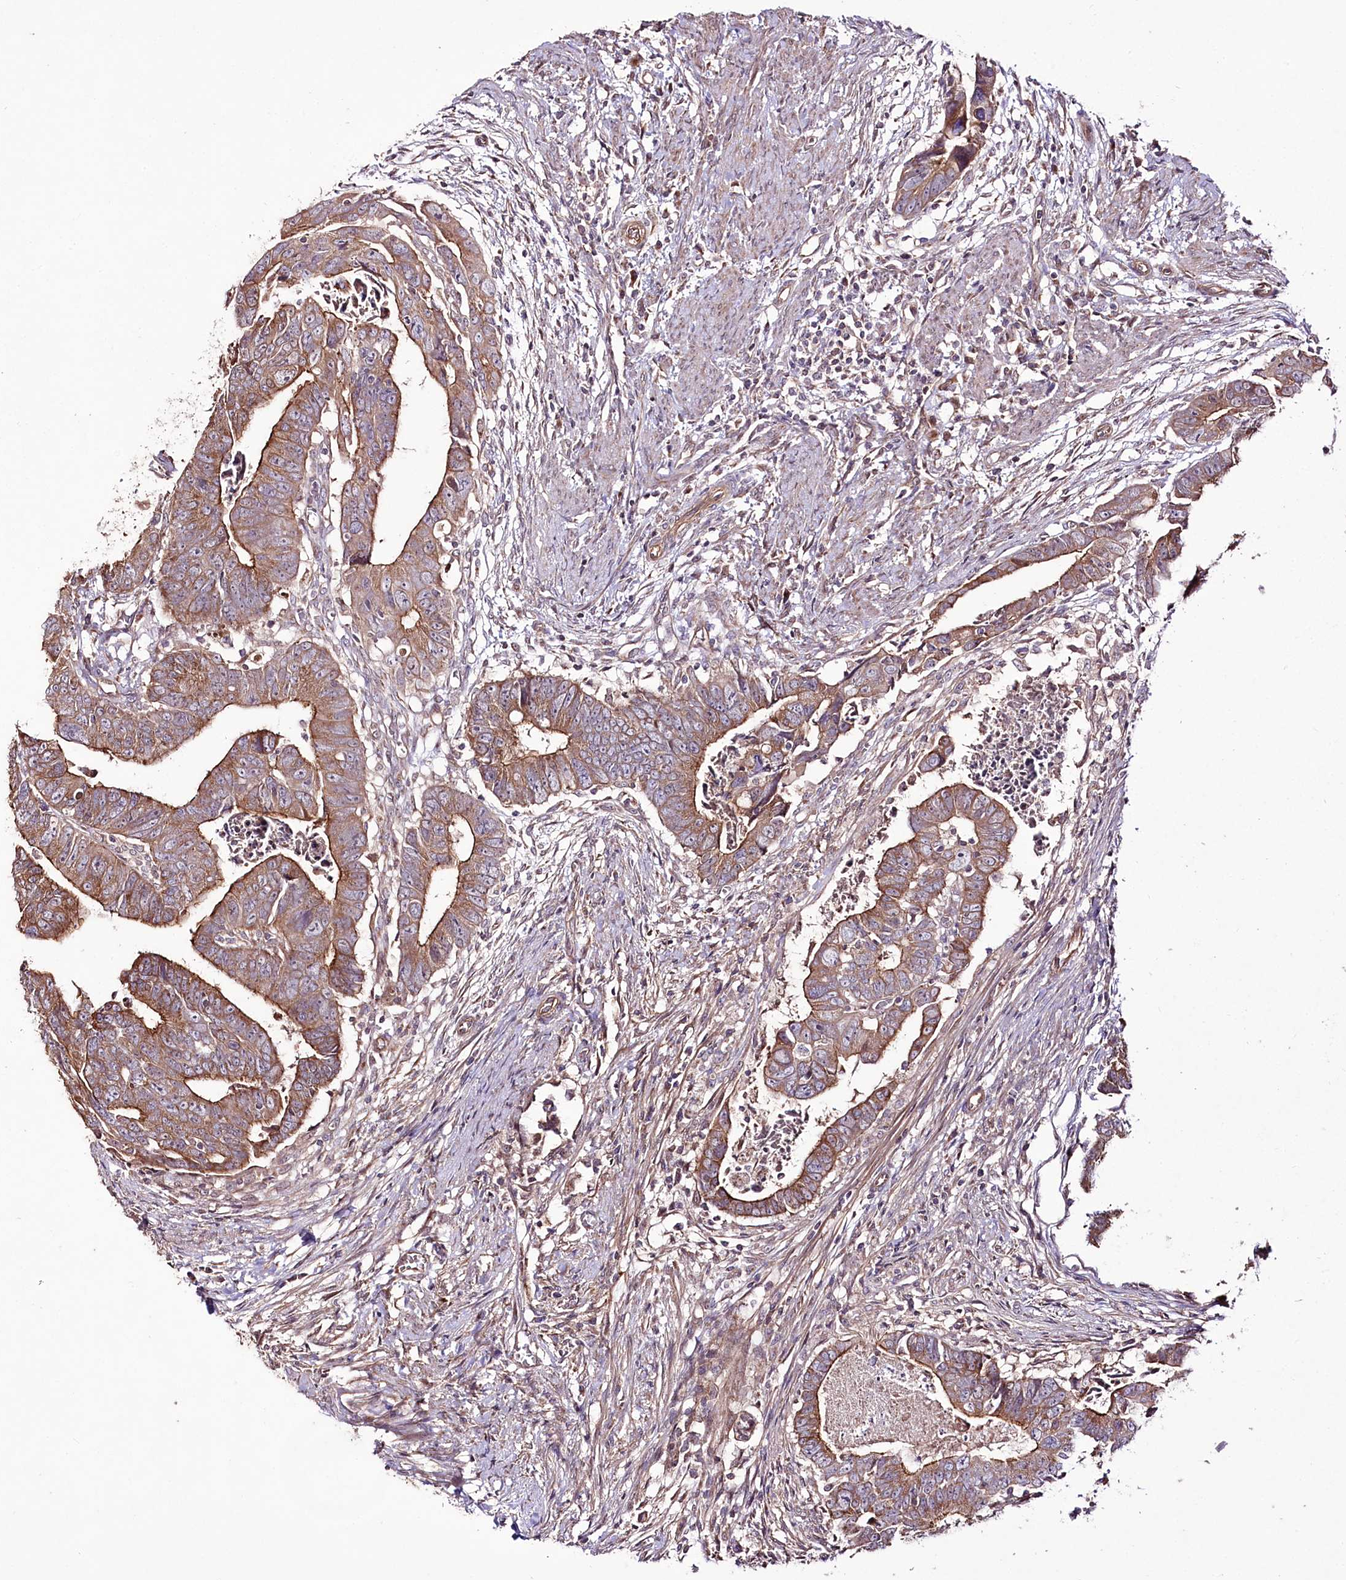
{"staining": {"intensity": "moderate", "quantity": ">75%", "location": "cytoplasmic/membranous"}, "tissue": "colorectal cancer", "cell_type": "Tumor cells", "image_type": "cancer", "snomed": [{"axis": "morphology", "description": "Adenocarcinoma, NOS"}, {"axis": "topography", "description": "Rectum"}], "caption": "Colorectal cancer (adenocarcinoma) stained for a protein demonstrates moderate cytoplasmic/membranous positivity in tumor cells. Immunohistochemistry stains the protein of interest in brown and the nuclei are stained blue.", "gene": "REXO2", "patient": {"sex": "female", "age": 65}}